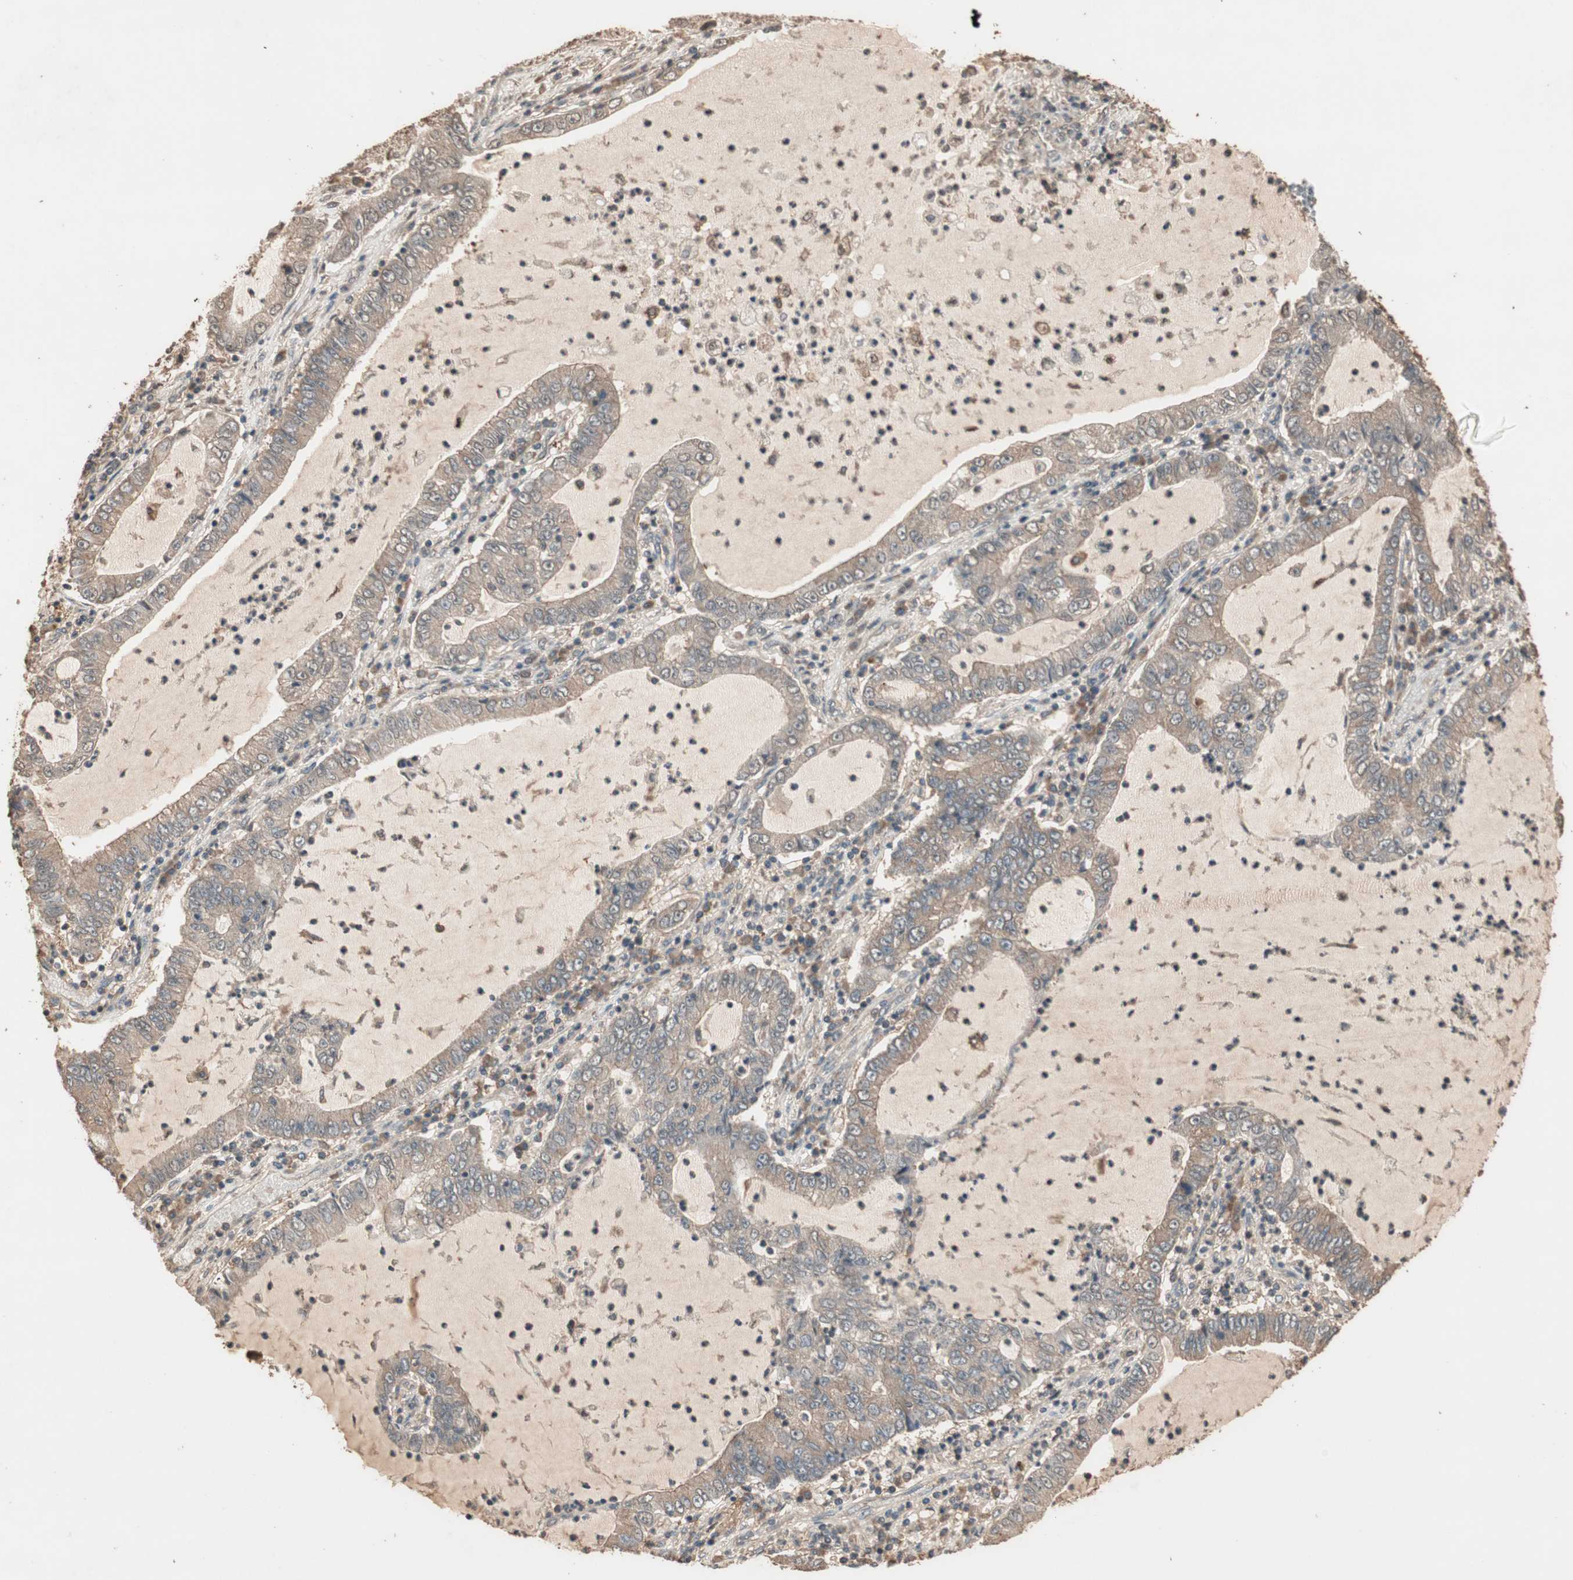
{"staining": {"intensity": "weak", "quantity": ">75%", "location": "cytoplasmic/membranous"}, "tissue": "lung cancer", "cell_type": "Tumor cells", "image_type": "cancer", "snomed": [{"axis": "morphology", "description": "Adenocarcinoma, NOS"}, {"axis": "topography", "description": "Lung"}], "caption": "IHC staining of lung cancer (adenocarcinoma), which reveals low levels of weak cytoplasmic/membranous positivity in about >75% of tumor cells indicating weak cytoplasmic/membranous protein expression. The staining was performed using DAB (brown) for protein detection and nuclei were counterstained in hematoxylin (blue).", "gene": "USP20", "patient": {"sex": "female", "age": 51}}